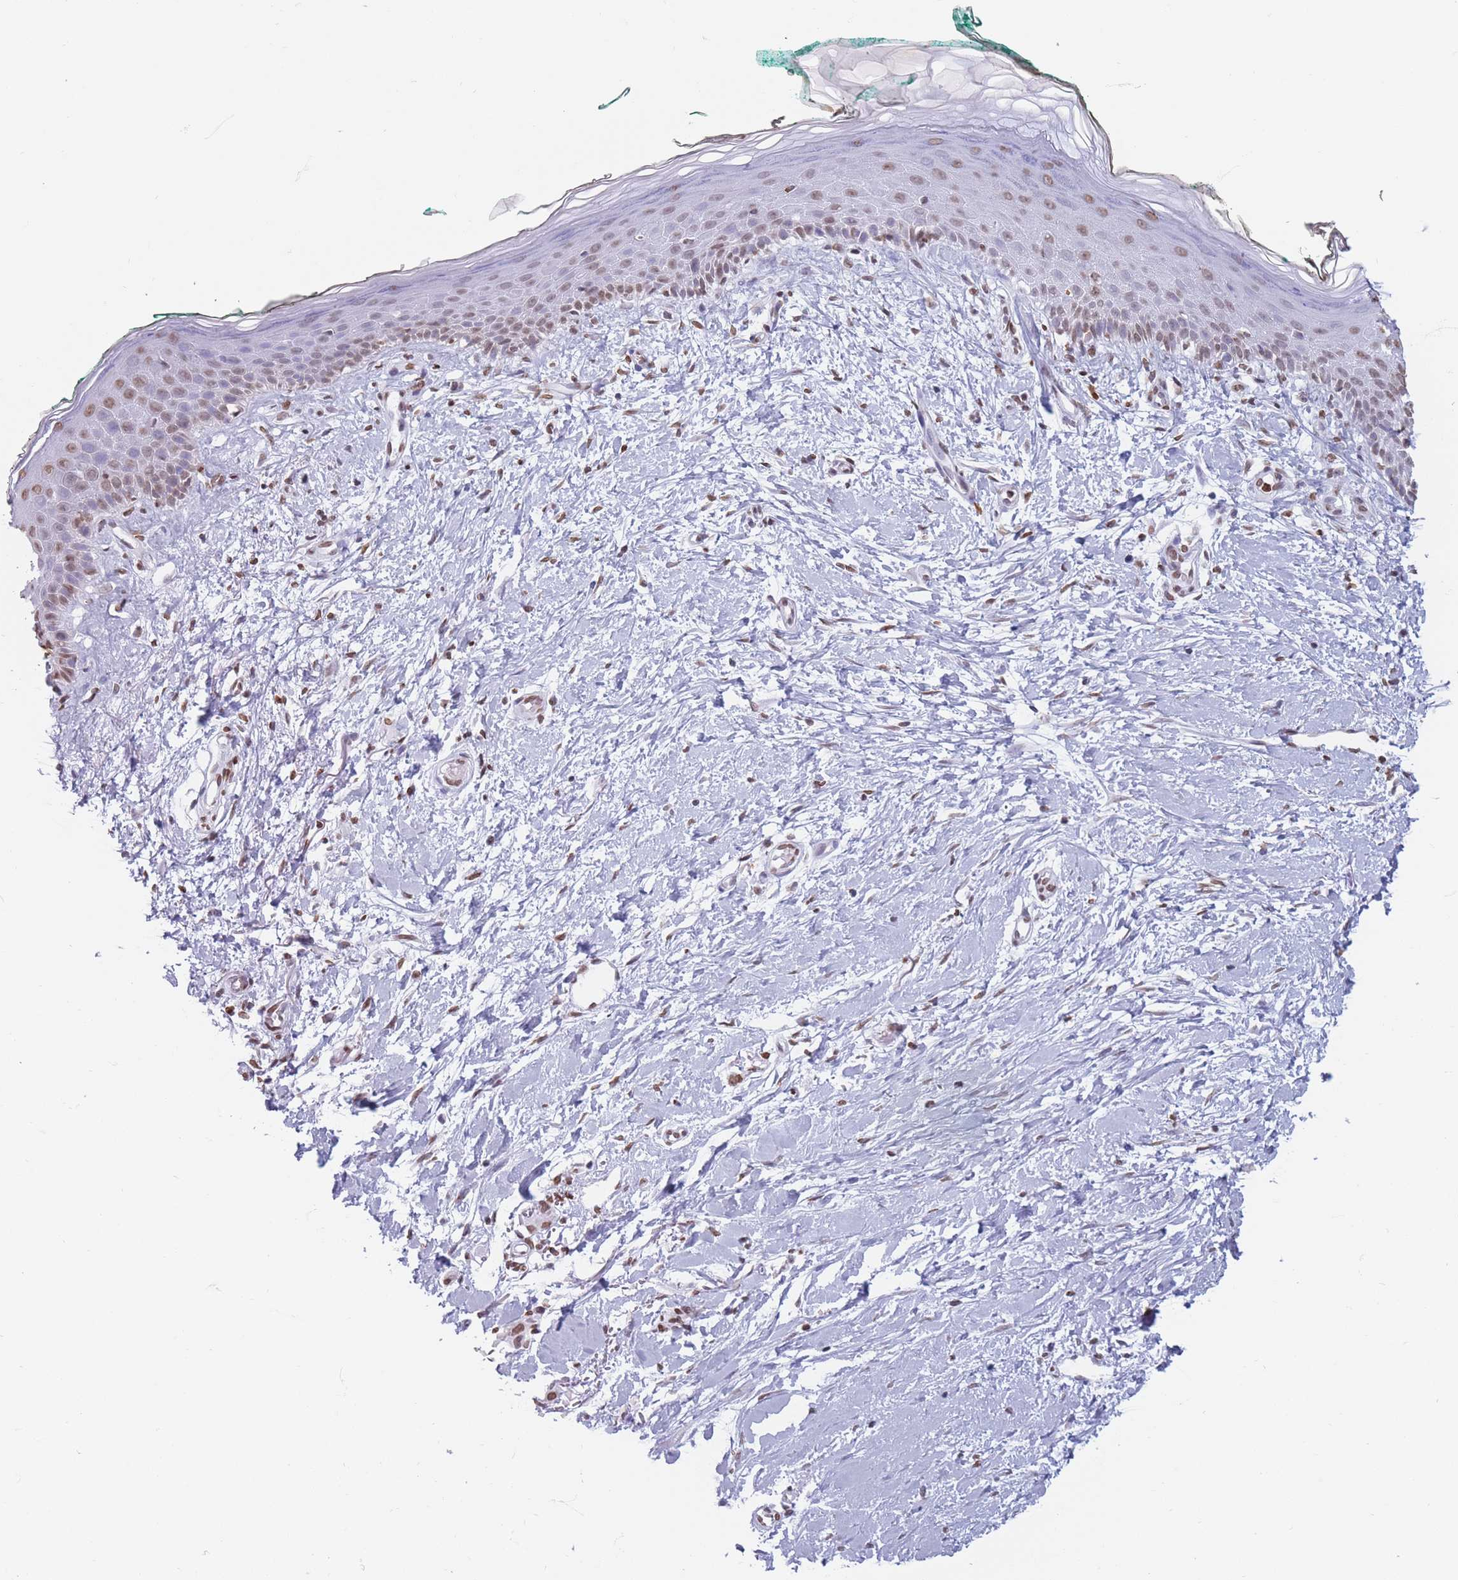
{"staining": {"intensity": "moderate", "quantity": ">75%", "location": "nuclear"}, "tissue": "skin", "cell_type": "Fibroblasts", "image_type": "normal", "snomed": [{"axis": "morphology", "description": "Normal tissue, NOS"}, {"axis": "morphology", "description": "Malignant melanoma, NOS"}, {"axis": "topography", "description": "Skin"}], "caption": "Immunohistochemical staining of unremarkable skin demonstrates medium levels of moderate nuclear positivity in about >75% of fibroblasts. (Stains: DAB in brown, nuclei in blue, Microscopy: brightfield microscopy at high magnification).", "gene": "RYK", "patient": {"sex": "male", "age": 62}}